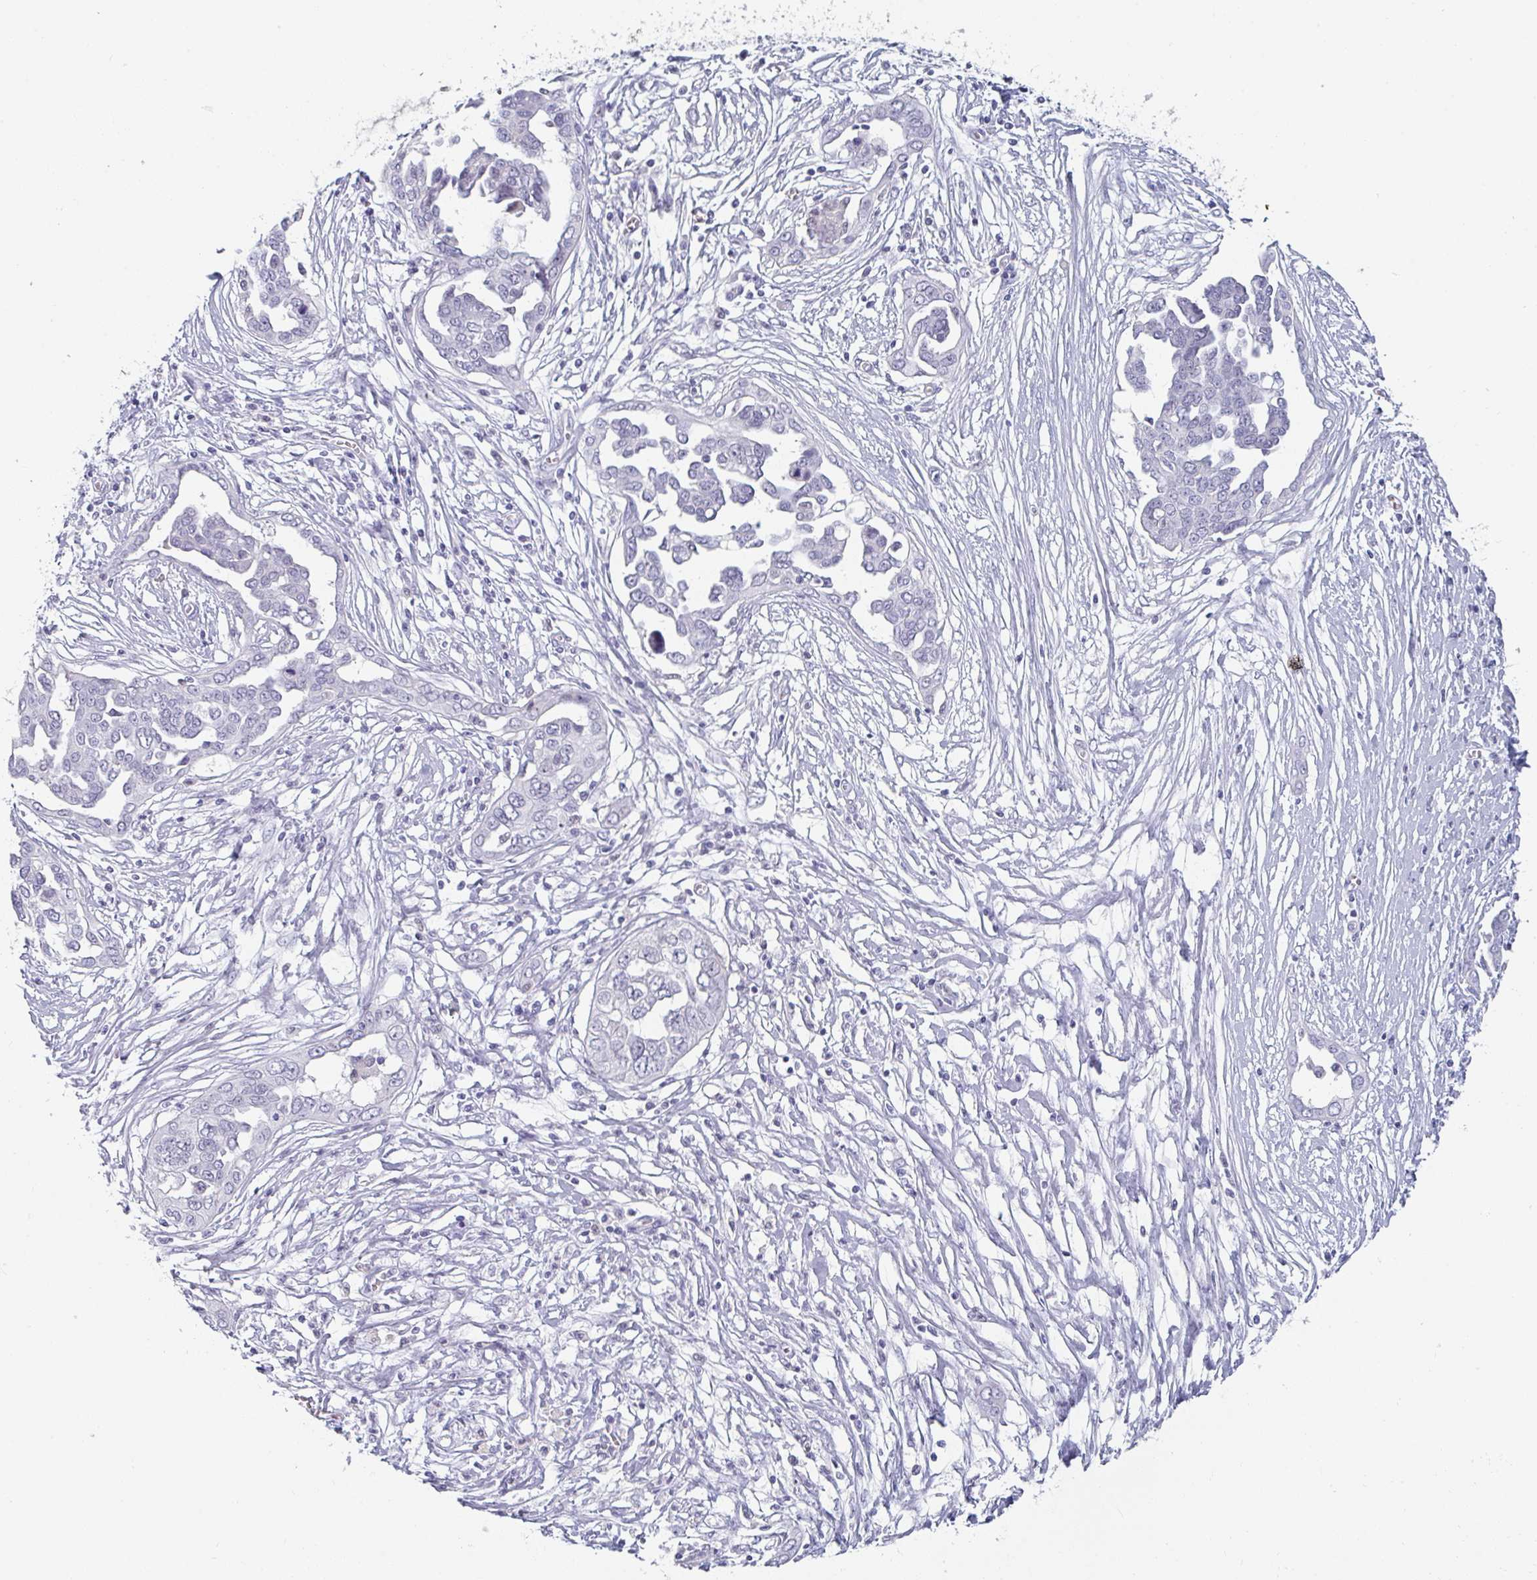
{"staining": {"intensity": "negative", "quantity": "none", "location": "none"}, "tissue": "ovarian cancer", "cell_type": "Tumor cells", "image_type": "cancer", "snomed": [{"axis": "morphology", "description": "Cystadenocarcinoma, serous, NOS"}, {"axis": "topography", "description": "Ovary"}], "caption": "Human ovarian serous cystadenocarcinoma stained for a protein using immunohistochemistry shows no expression in tumor cells.", "gene": "RUBCN", "patient": {"sex": "female", "age": 59}}